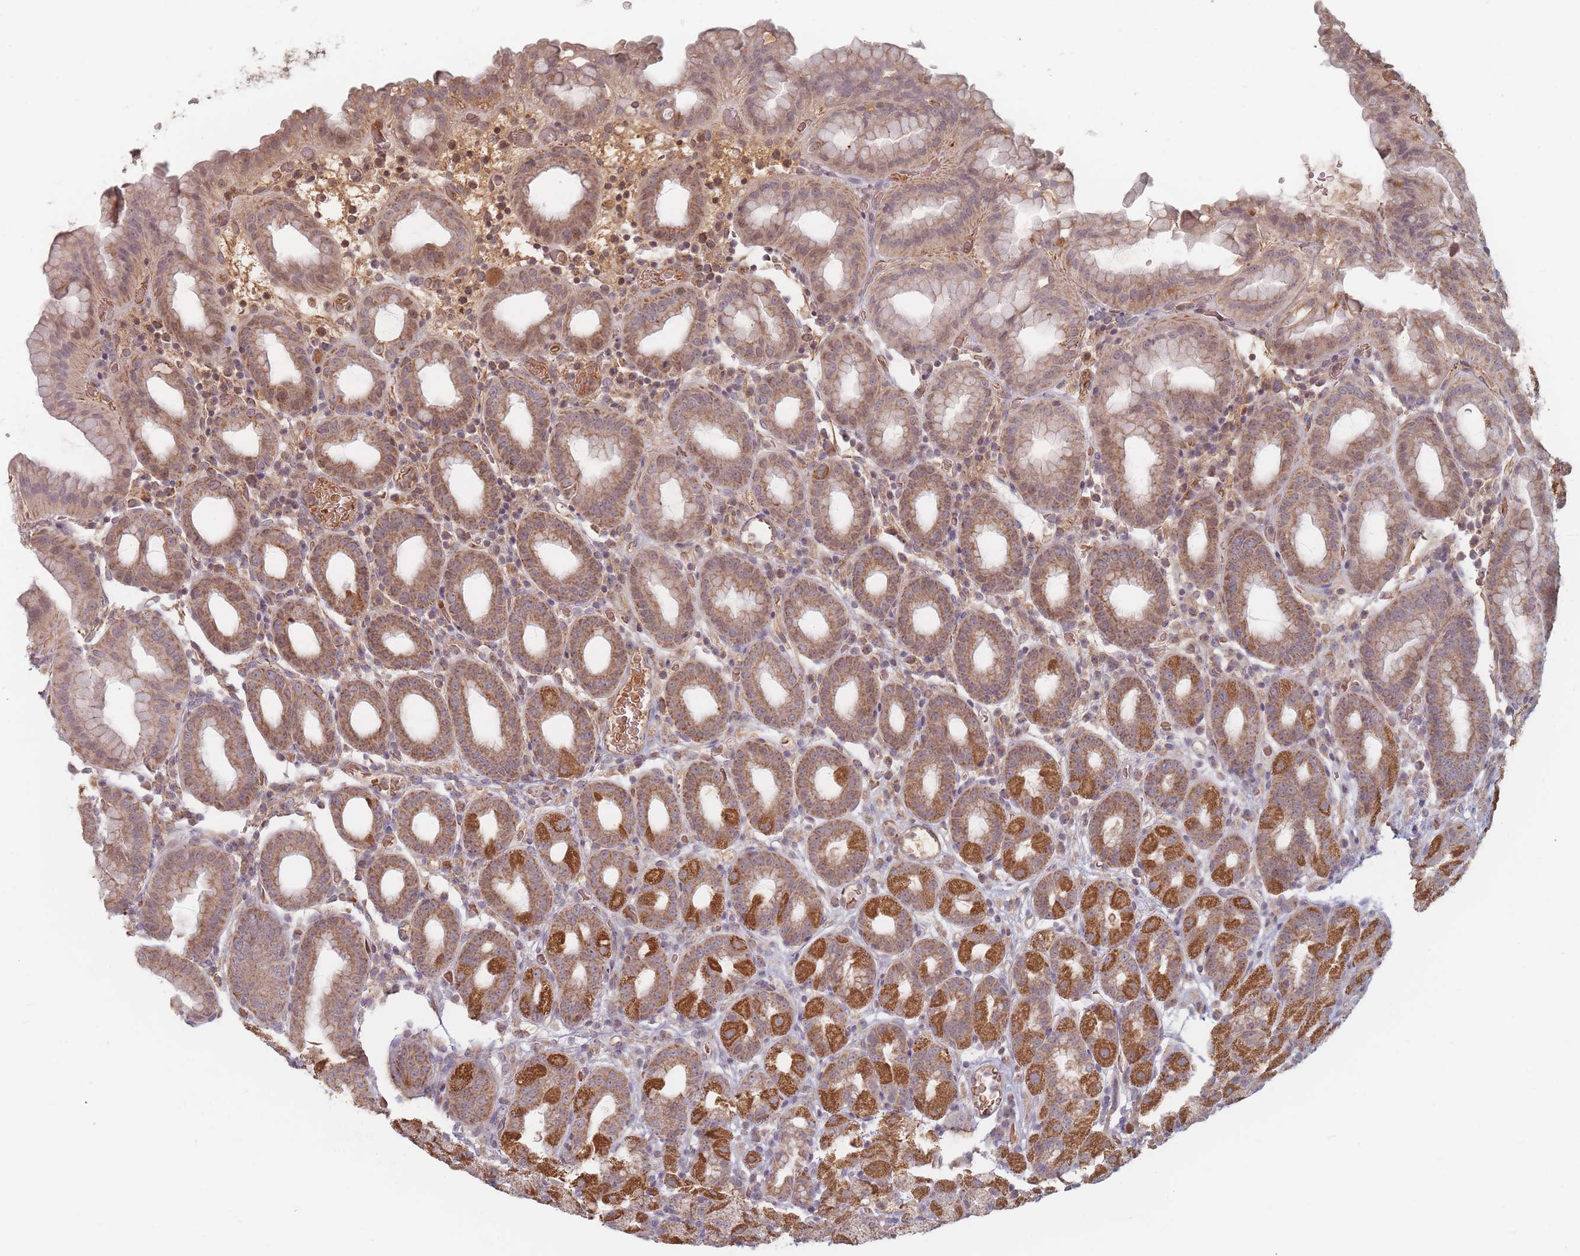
{"staining": {"intensity": "strong", "quantity": "25%-75%", "location": "cytoplasmic/membranous"}, "tissue": "stomach", "cell_type": "Glandular cells", "image_type": "normal", "snomed": [{"axis": "morphology", "description": "Normal tissue, NOS"}, {"axis": "topography", "description": "Stomach, upper"}, {"axis": "topography", "description": "Stomach, lower"}, {"axis": "topography", "description": "Small intestine"}], "caption": "A micrograph of stomach stained for a protein exhibits strong cytoplasmic/membranous brown staining in glandular cells. (brown staining indicates protein expression, while blue staining denotes nuclei).", "gene": "OR2M4", "patient": {"sex": "male", "age": 68}}